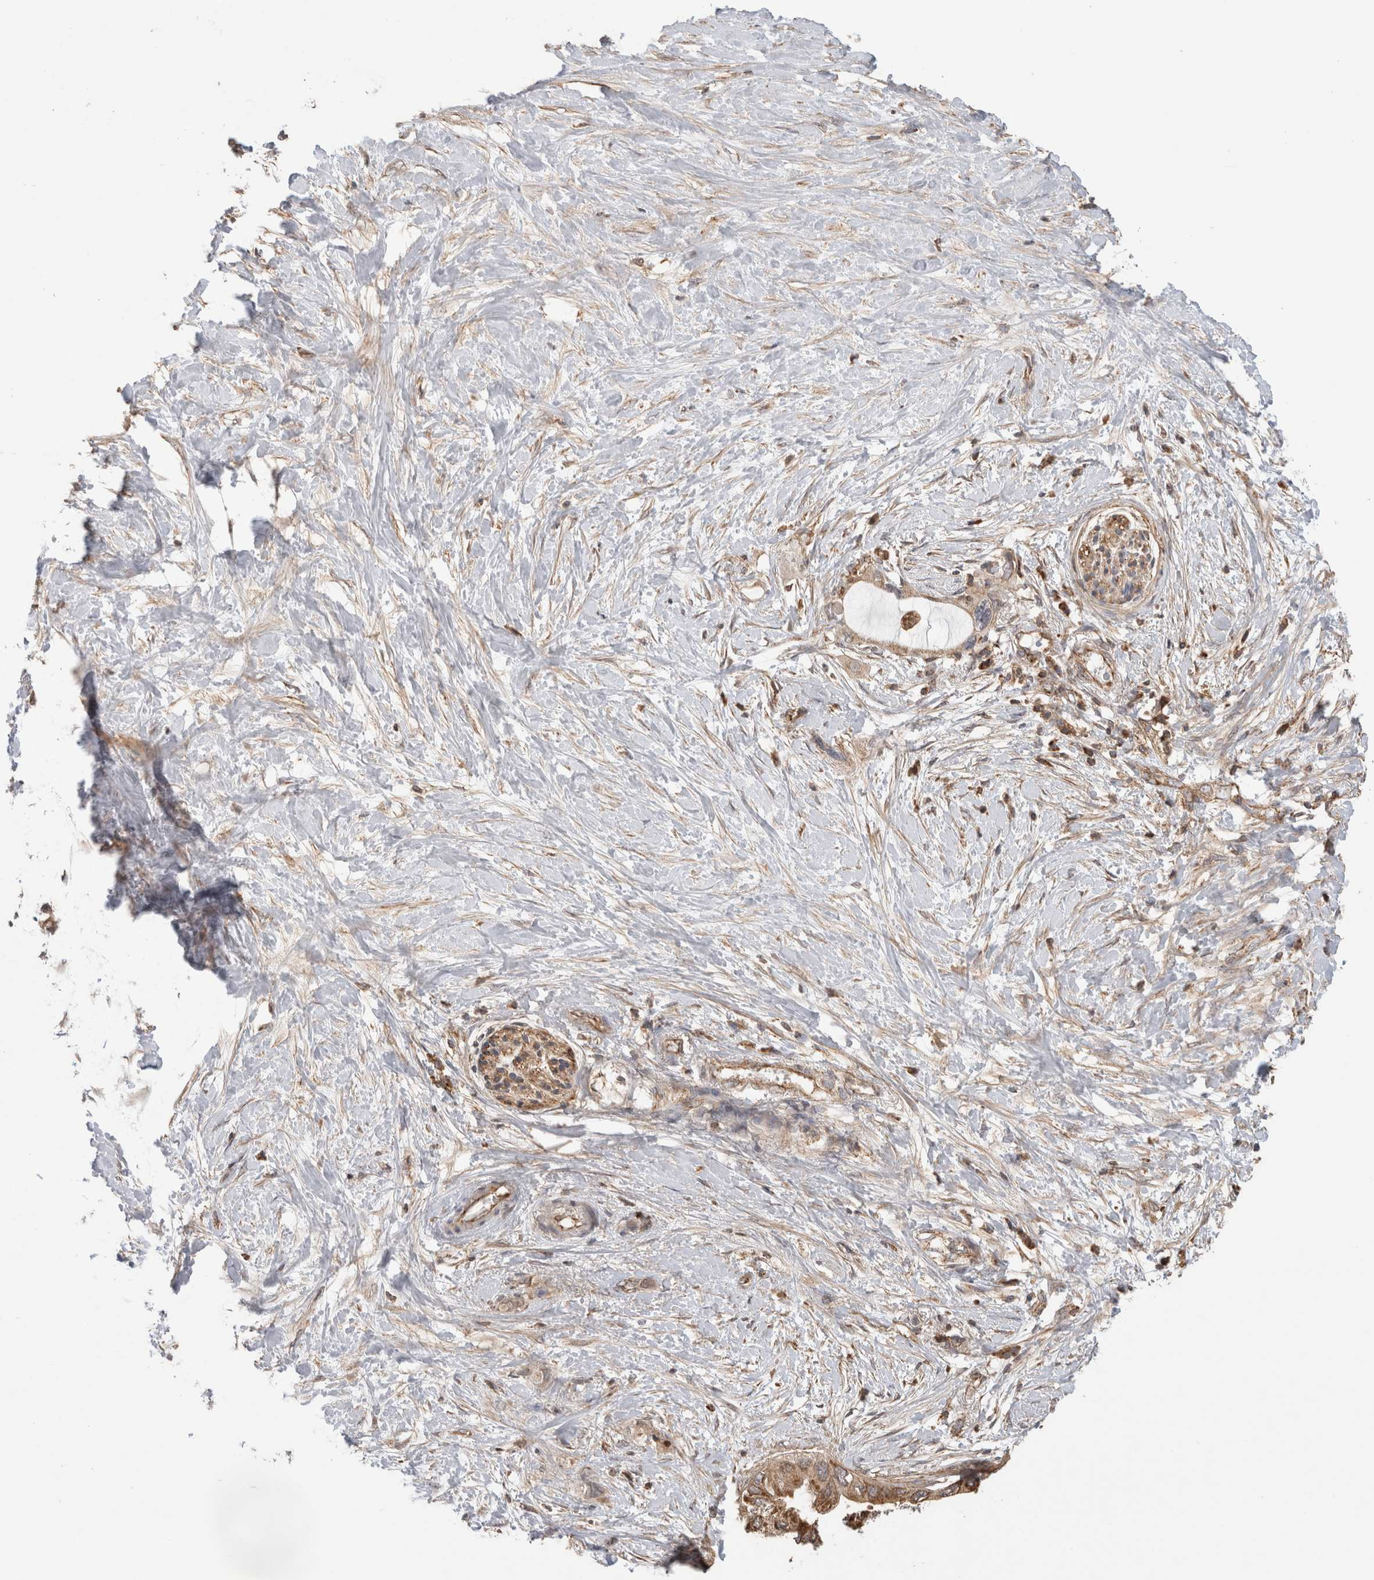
{"staining": {"intensity": "moderate", "quantity": "25%-75%", "location": "cytoplasmic/membranous"}, "tissue": "pancreatic cancer", "cell_type": "Tumor cells", "image_type": "cancer", "snomed": [{"axis": "morphology", "description": "Adenocarcinoma, NOS"}, {"axis": "topography", "description": "Pancreas"}], "caption": "This photomicrograph reveals immunohistochemistry (IHC) staining of pancreatic cancer (adenocarcinoma), with medium moderate cytoplasmic/membranous positivity in about 25%-75% of tumor cells.", "gene": "IMMP2L", "patient": {"sex": "female", "age": 56}}